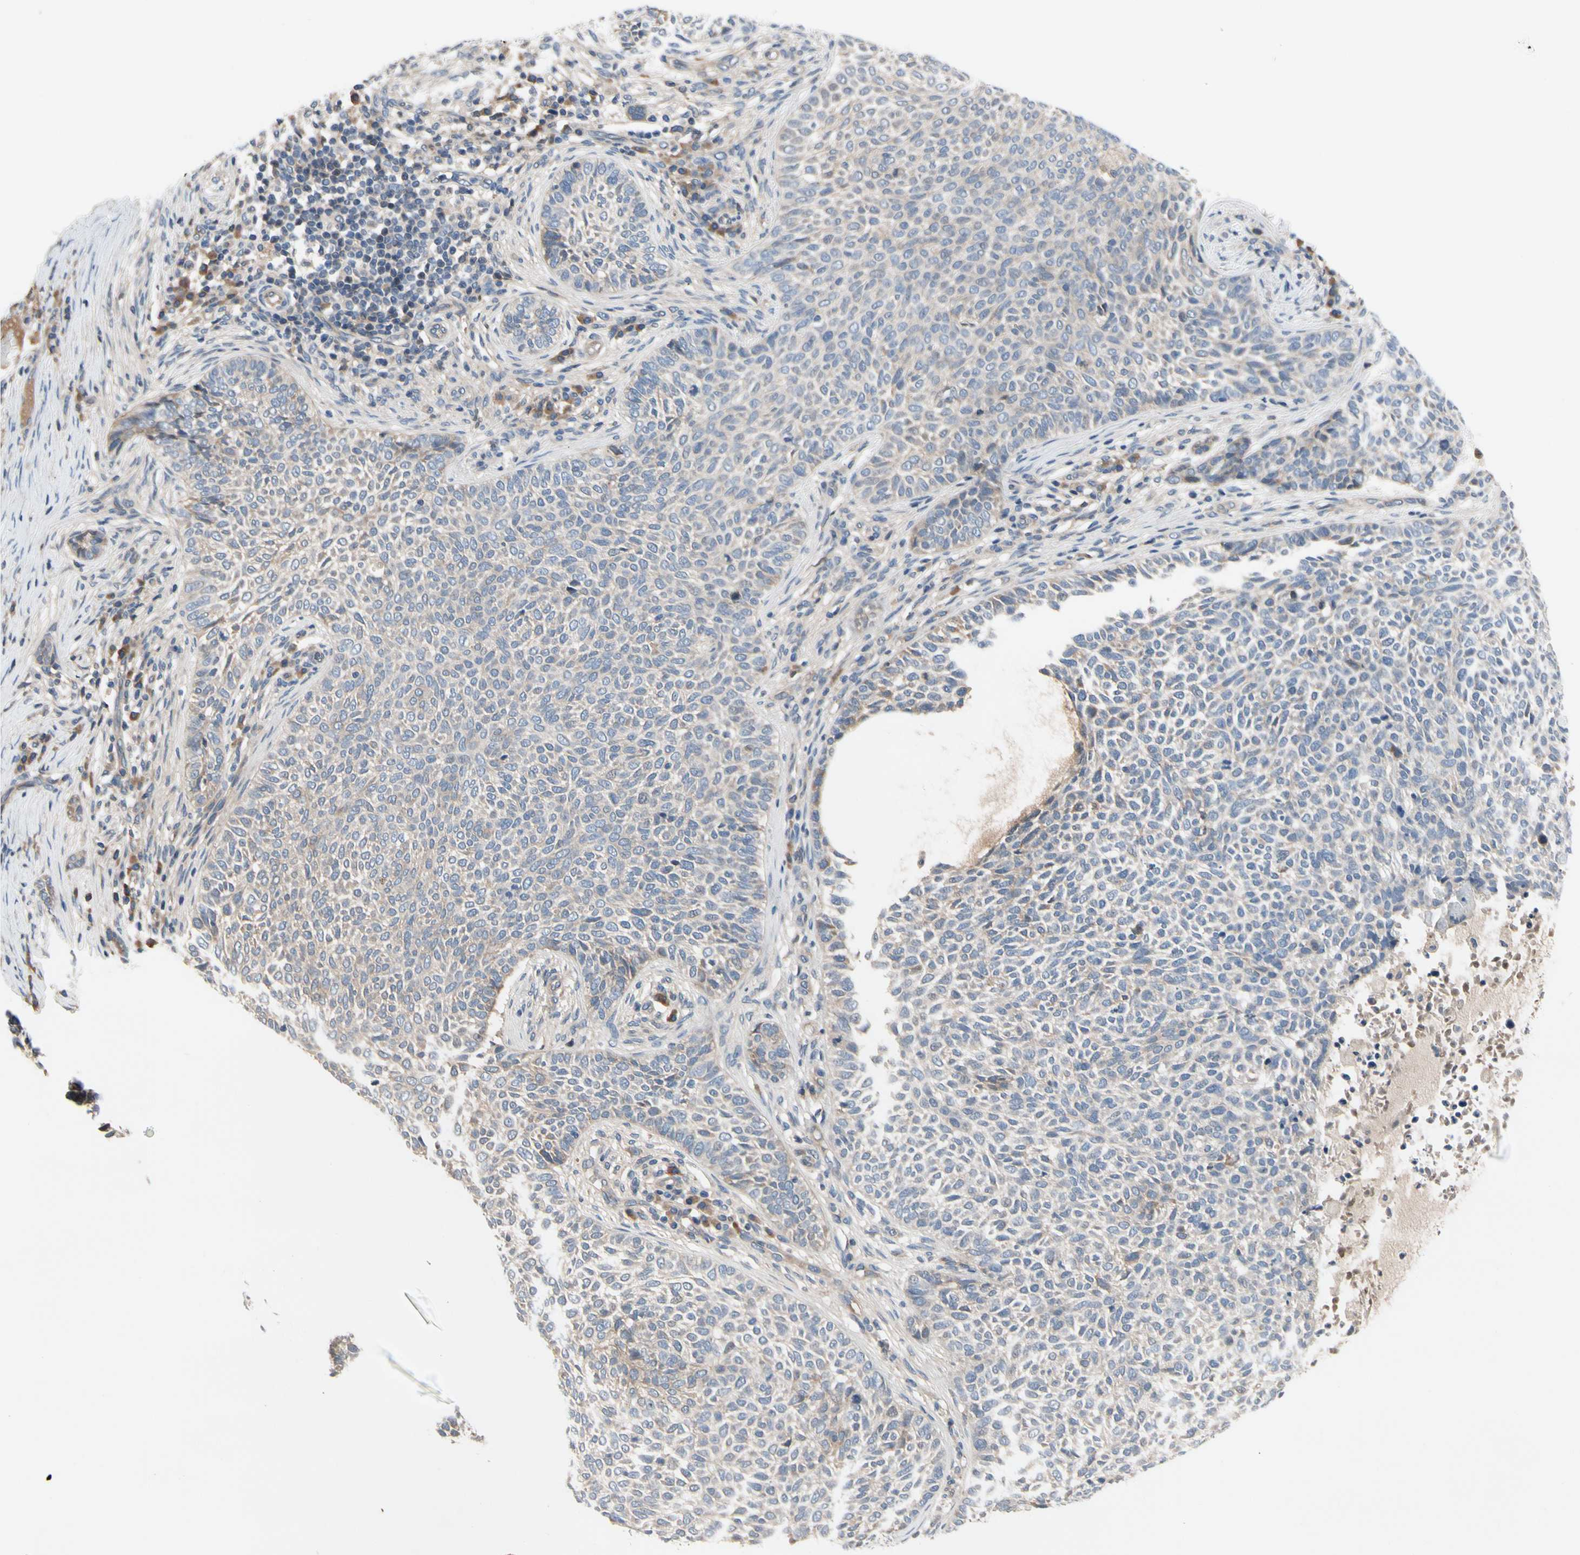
{"staining": {"intensity": "weak", "quantity": "<25%", "location": "cytoplasmic/membranous"}, "tissue": "skin cancer", "cell_type": "Tumor cells", "image_type": "cancer", "snomed": [{"axis": "morphology", "description": "Basal cell carcinoma"}, {"axis": "topography", "description": "Skin"}], "caption": "IHC of skin cancer demonstrates no expression in tumor cells.", "gene": "ICAM5", "patient": {"sex": "male", "age": 87}}